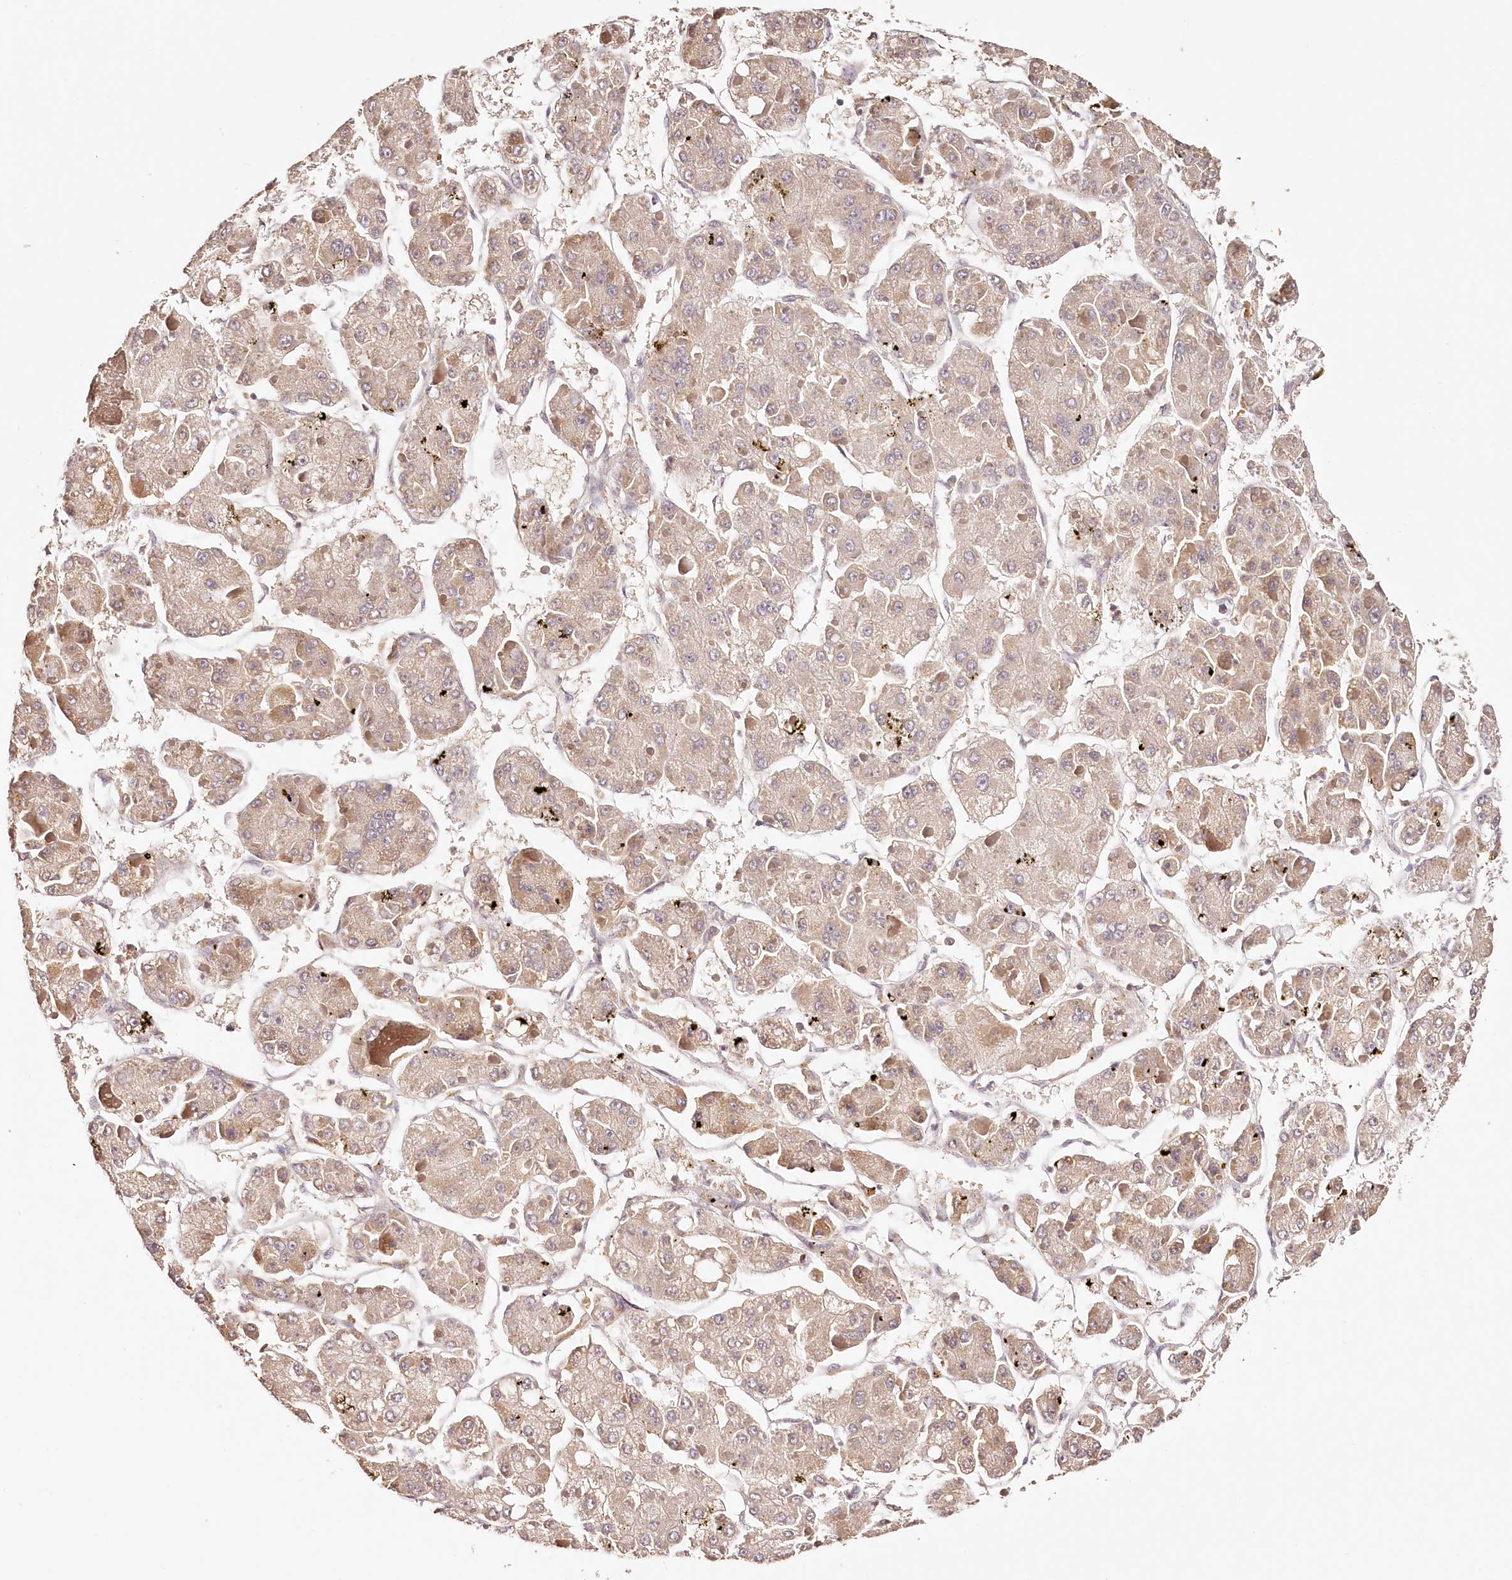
{"staining": {"intensity": "negative", "quantity": "none", "location": "none"}, "tissue": "liver cancer", "cell_type": "Tumor cells", "image_type": "cancer", "snomed": [{"axis": "morphology", "description": "Carcinoma, Hepatocellular, NOS"}, {"axis": "topography", "description": "Liver"}], "caption": "A high-resolution histopathology image shows immunohistochemistry staining of liver hepatocellular carcinoma, which reveals no significant positivity in tumor cells.", "gene": "SYNGR1", "patient": {"sex": "female", "age": 73}}